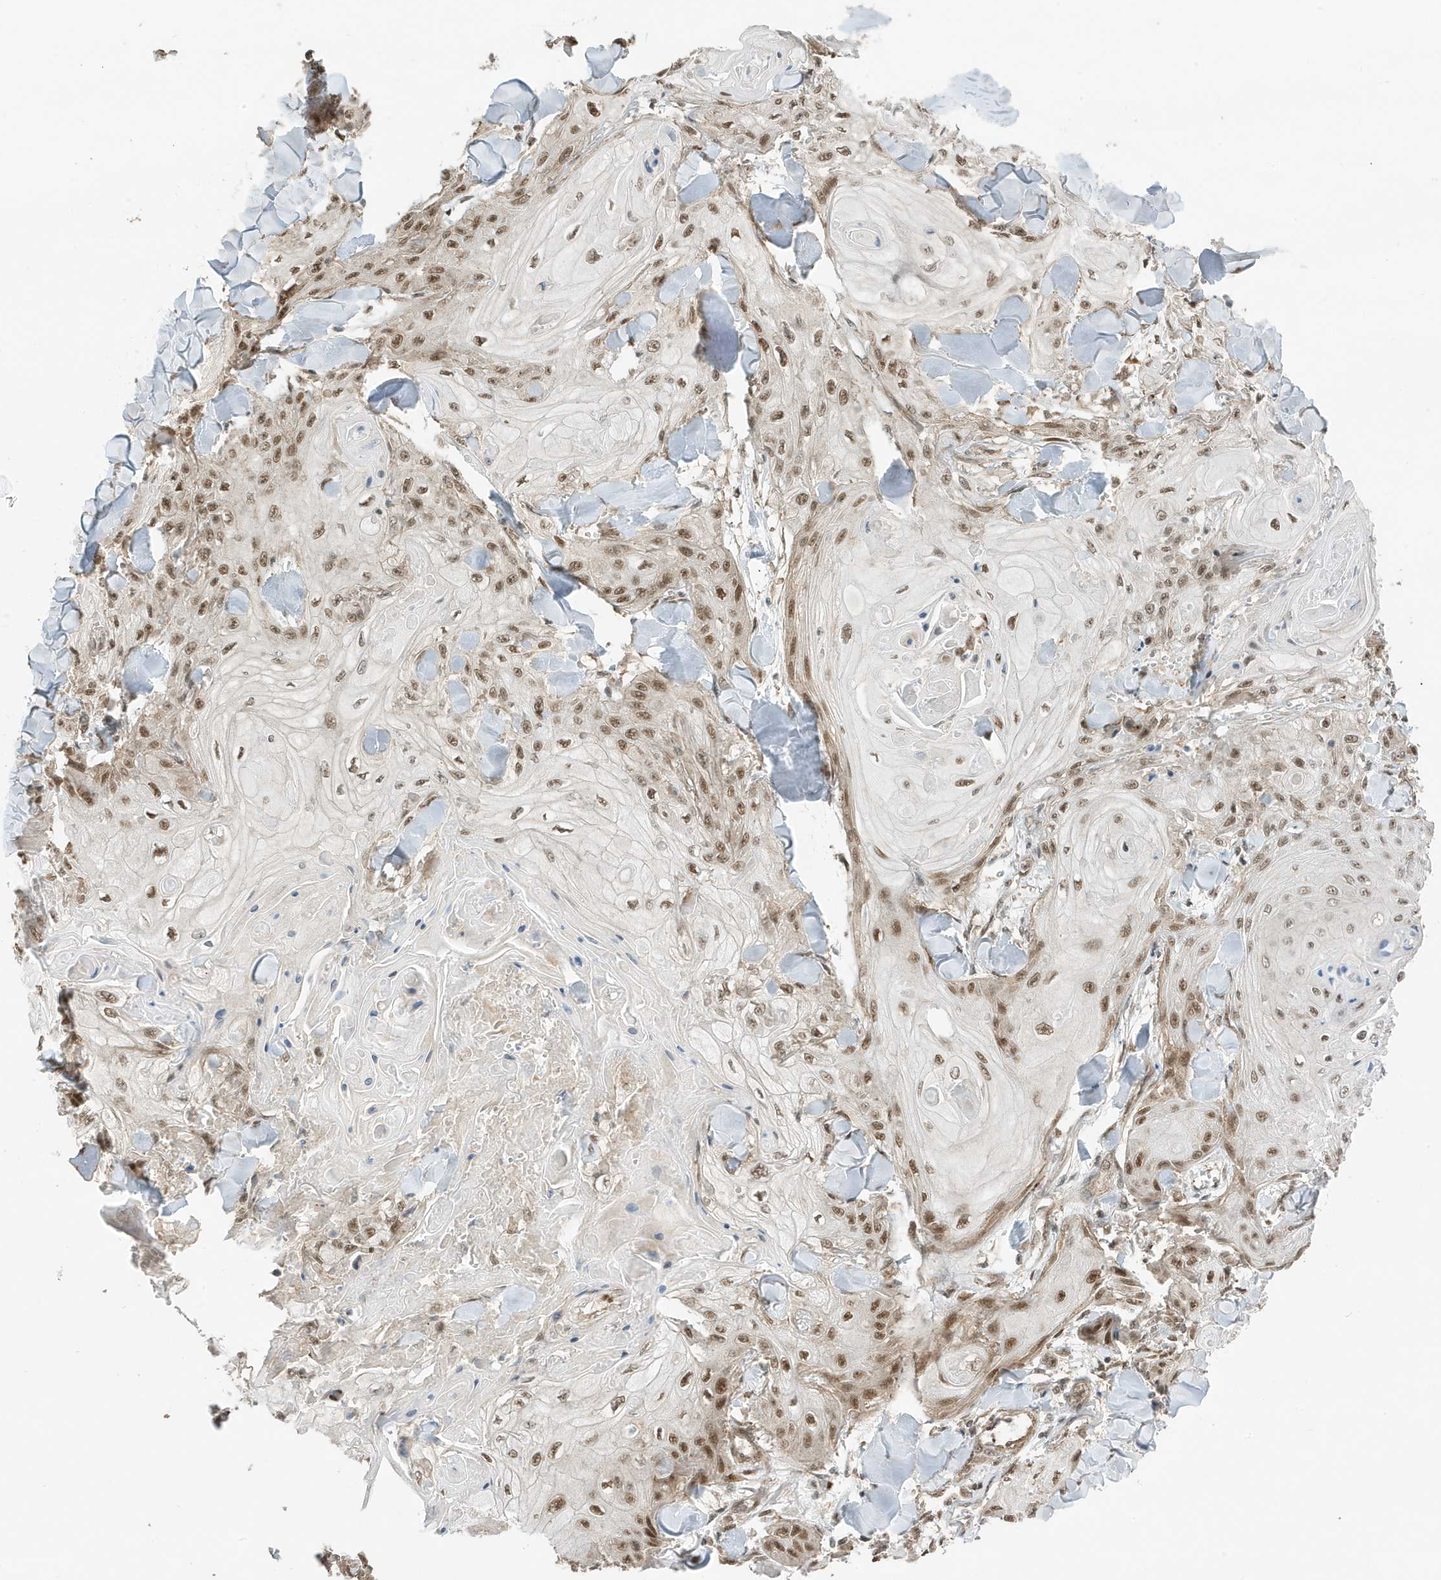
{"staining": {"intensity": "moderate", "quantity": ">75%", "location": "nuclear"}, "tissue": "skin cancer", "cell_type": "Tumor cells", "image_type": "cancer", "snomed": [{"axis": "morphology", "description": "Squamous cell carcinoma, NOS"}, {"axis": "topography", "description": "Skin"}], "caption": "A histopathology image of skin squamous cell carcinoma stained for a protein demonstrates moderate nuclear brown staining in tumor cells.", "gene": "MAST3", "patient": {"sex": "male", "age": 74}}